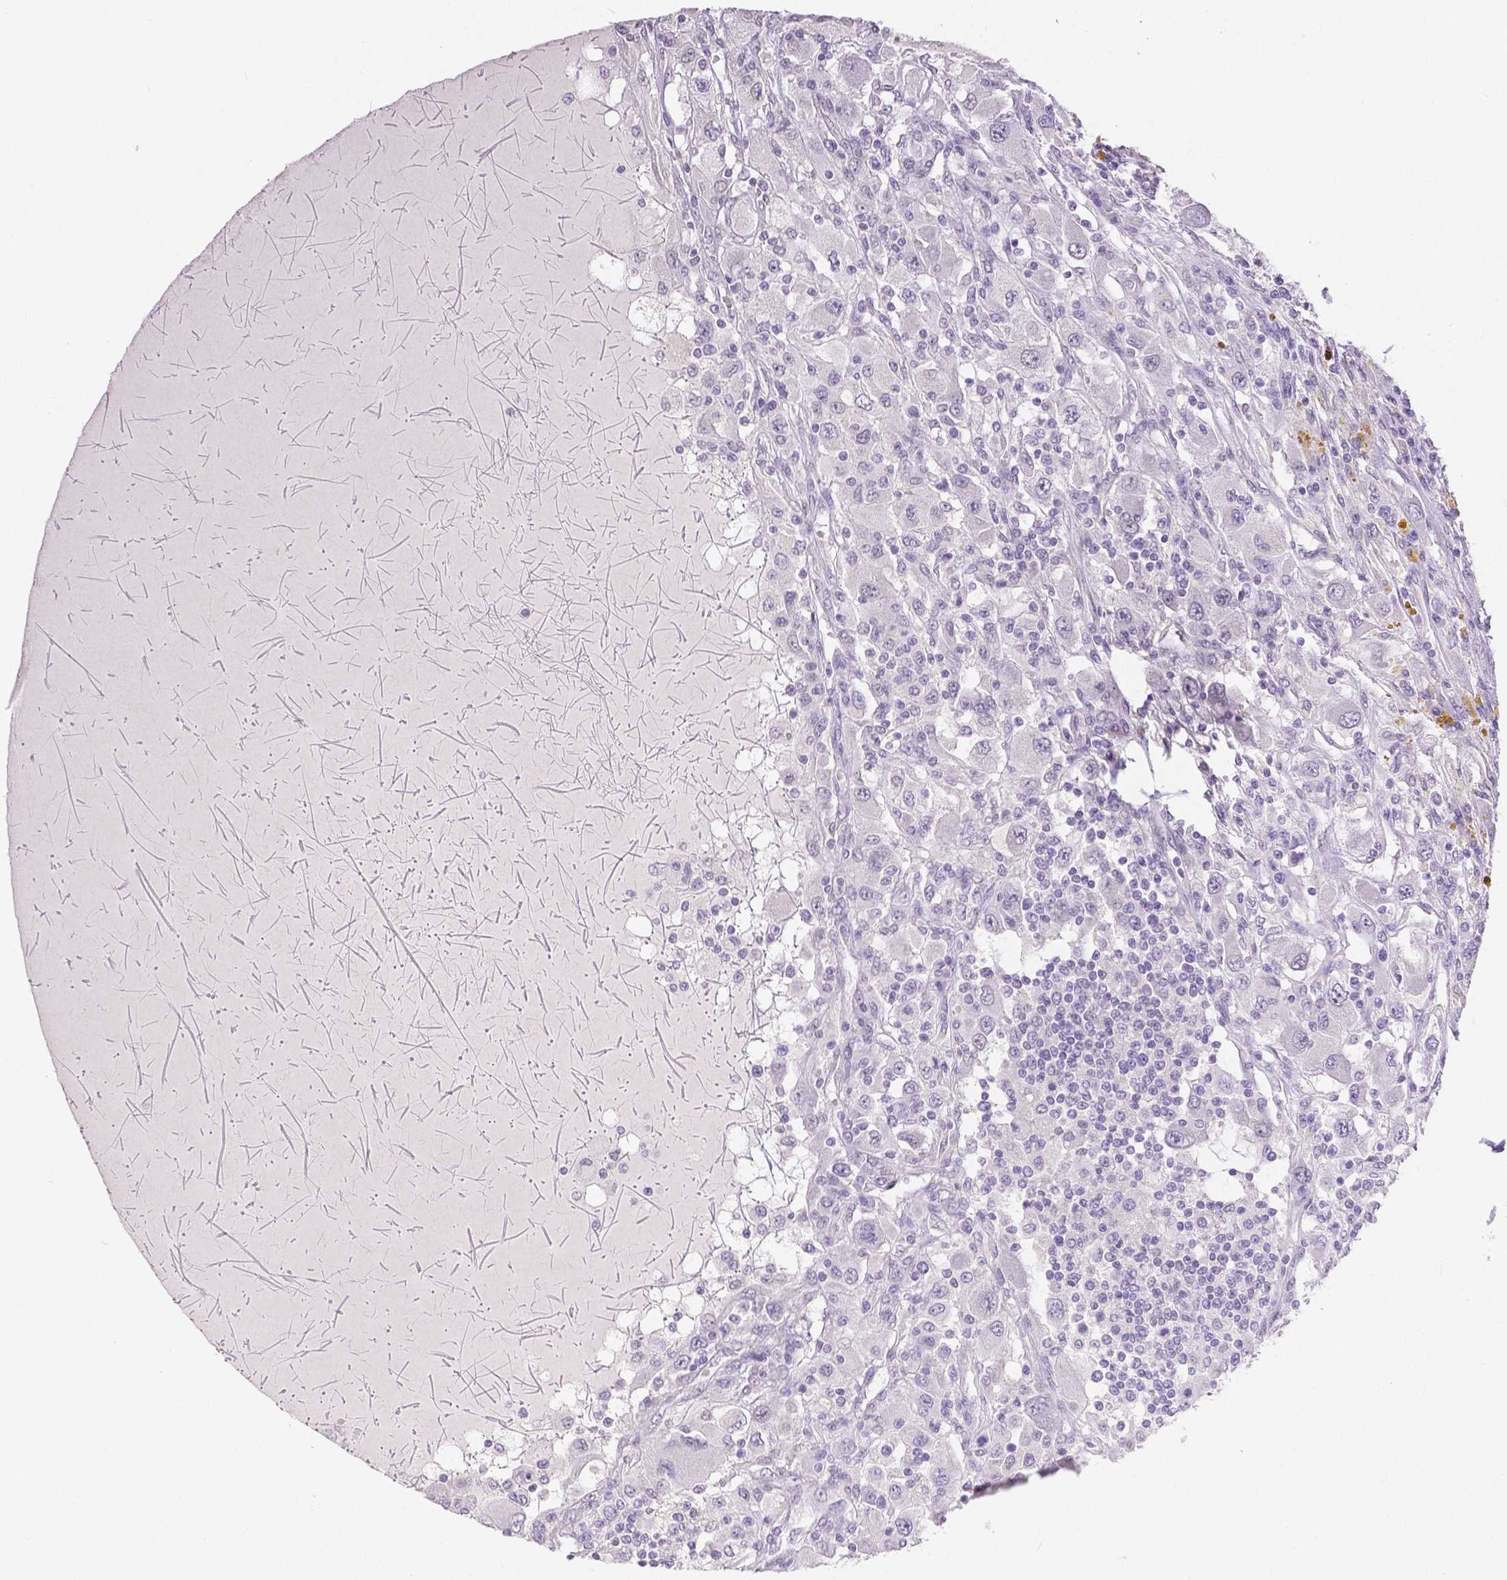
{"staining": {"intensity": "negative", "quantity": "none", "location": "none"}, "tissue": "renal cancer", "cell_type": "Tumor cells", "image_type": "cancer", "snomed": [{"axis": "morphology", "description": "Adenocarcinoma, NOS"}, {"axis": "topography", "description": "Kidney"}], "caption": "Tumor cells show no significant protein expression in renal adenocarcinoma.", "gene": "OCLN", "patient": {"sex": "female", "age": 67}}